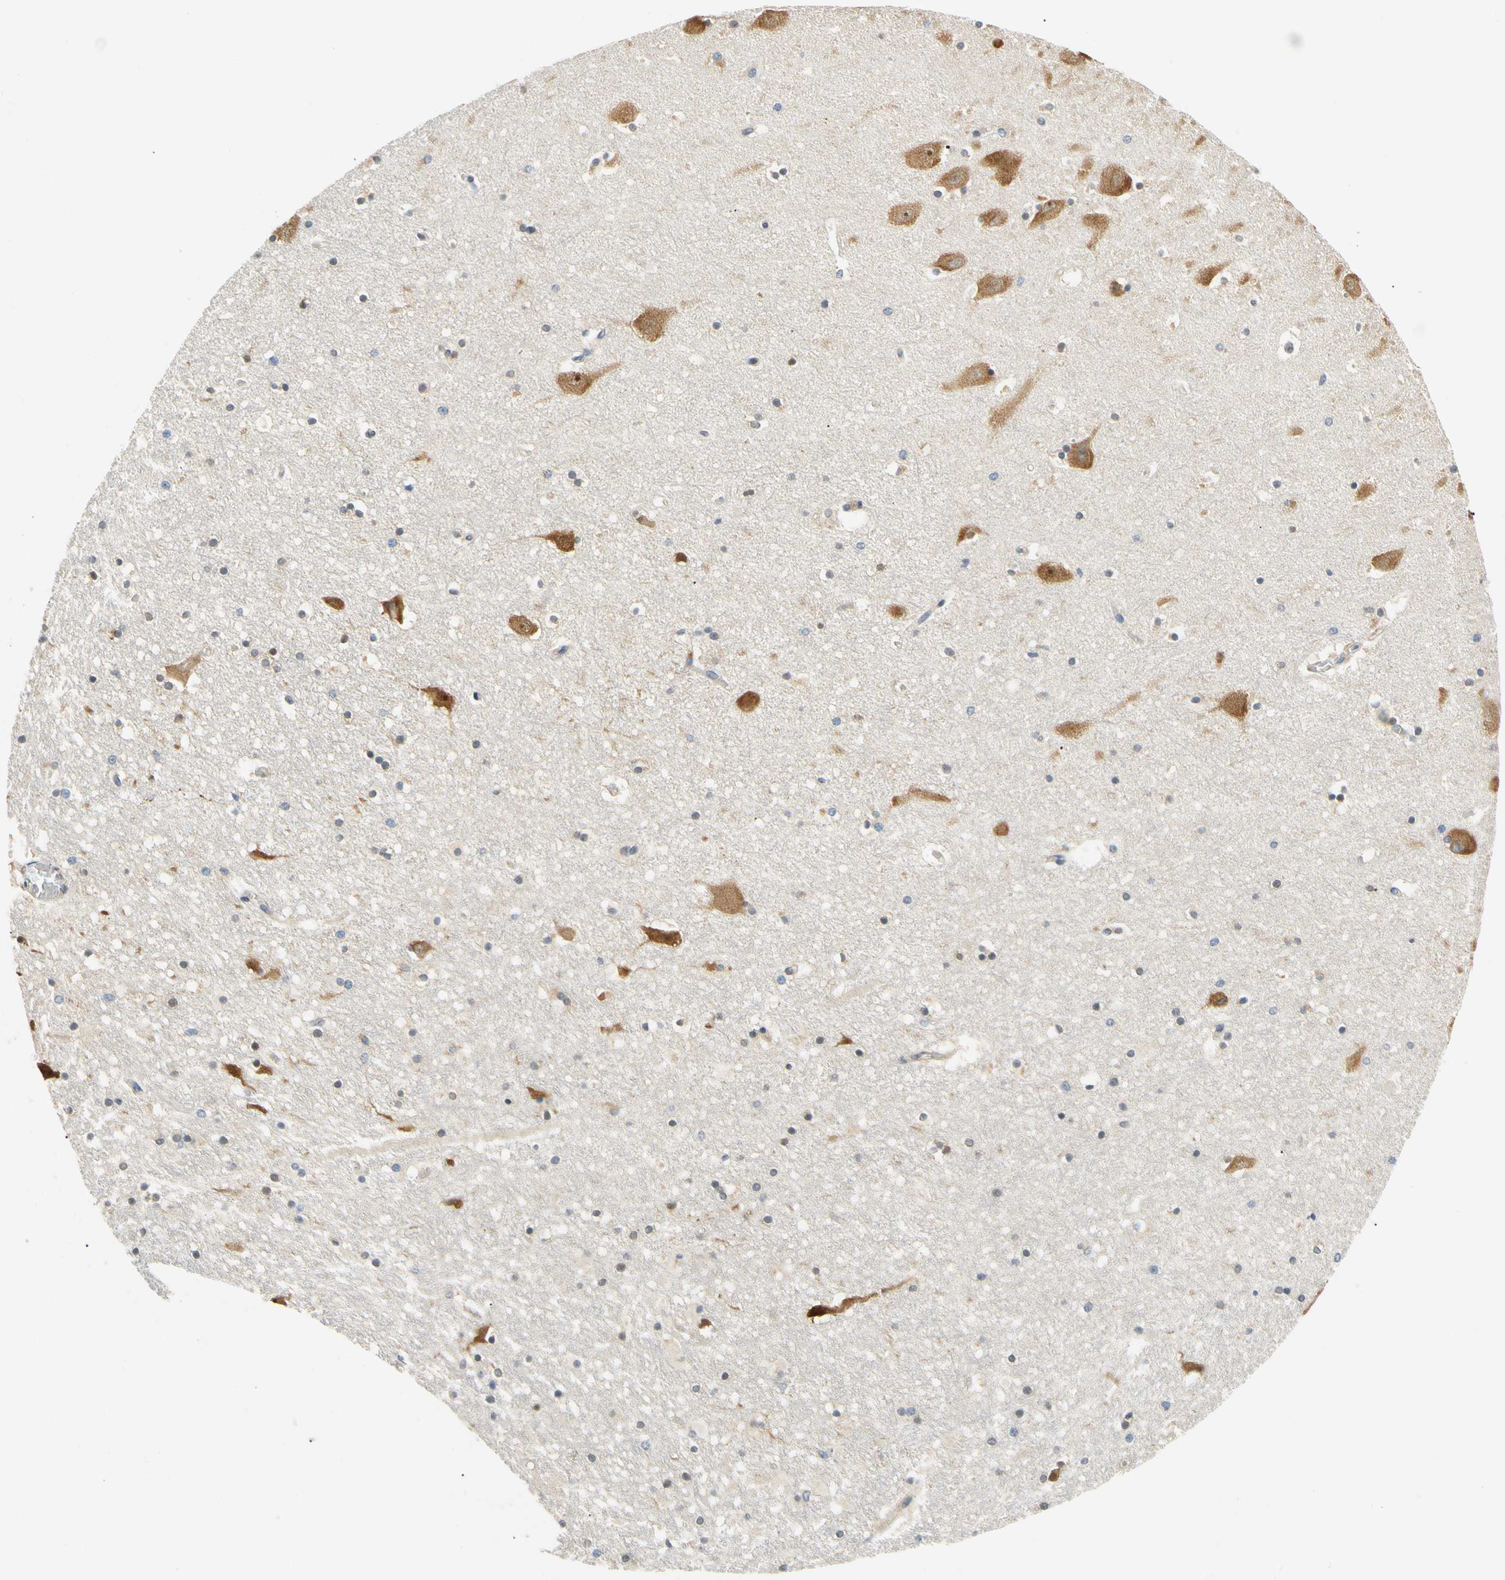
{"staining": {"intensity": "weak", "quantity": "25%-75%", "location": "cytoplasmic/membranous"}, "tissue": "hippocampus", "cell_type": "Glial cells", "image_type": "normal", "snomed": [{"axis": "morphology", "description": "Normal tissue, NOS"}, {"axis": "topography", "description": "Hippocampus"}], "caption": "IHC (DAB (3,3'-diaminobenzidine)) staining of normal human hippocampus displays weak cytoplasmic/membranous protein expression in approximately 25%-75% of glial cells.", "gene": "LRRC47", "patient": {"sex": "male", "age": 45}}